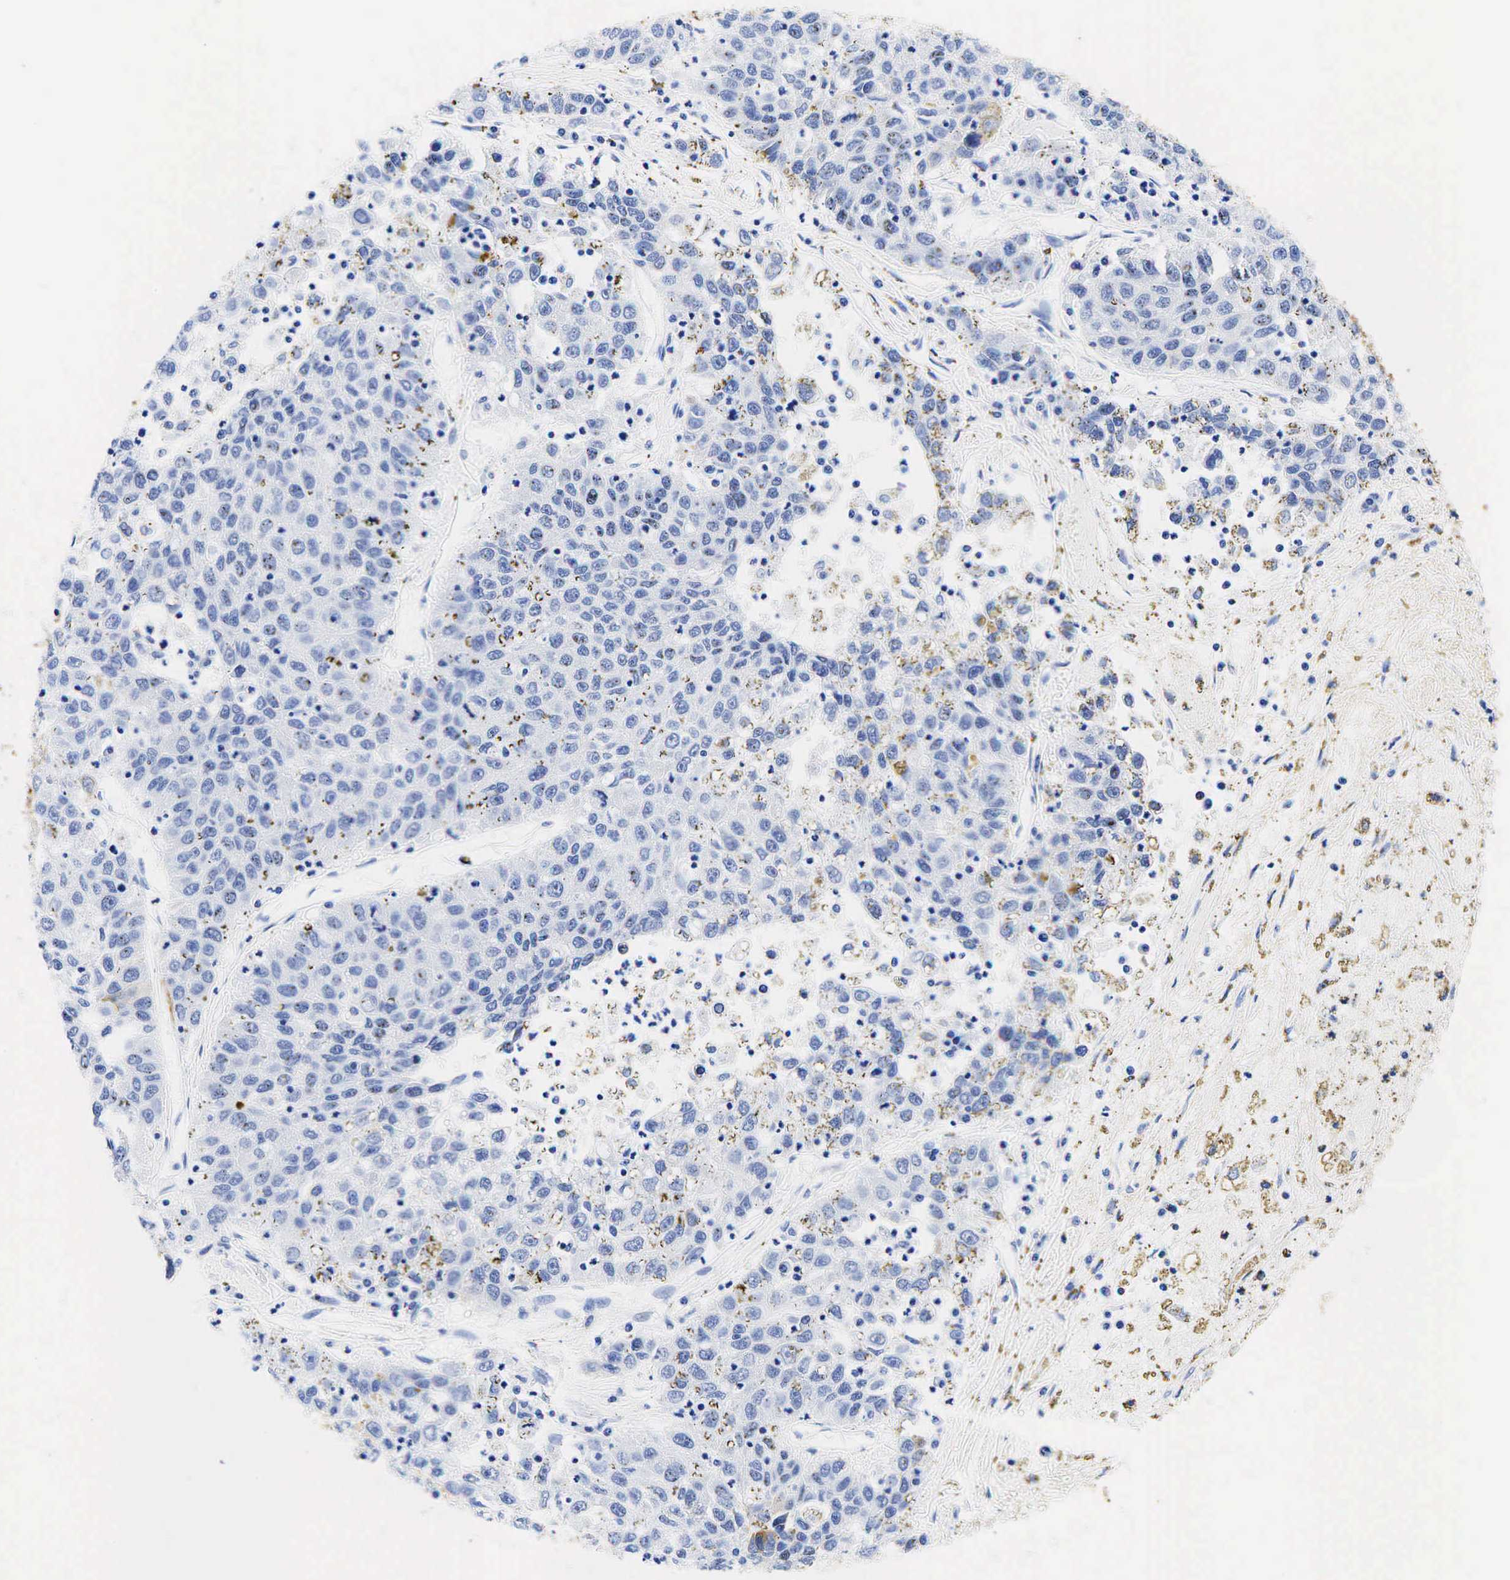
{"staining": {"intensity": "negative", "quantity": "none", "location": "none"}, "tissue": "liver cancer", "cell_type": "Tumor cells", "image_type": "cancer", "snomed": [{"axis": "morphology", "description": "Carcinoma, Hepatocellular, NOS"}, {"axis": "topography", "description": "Liver"}], "caption": "Immunohistochemical staining of liver cancer displays no significant expression in tumor cells.", "gene": "KRT19", "patient": {"sex": "male", "age": 49}}